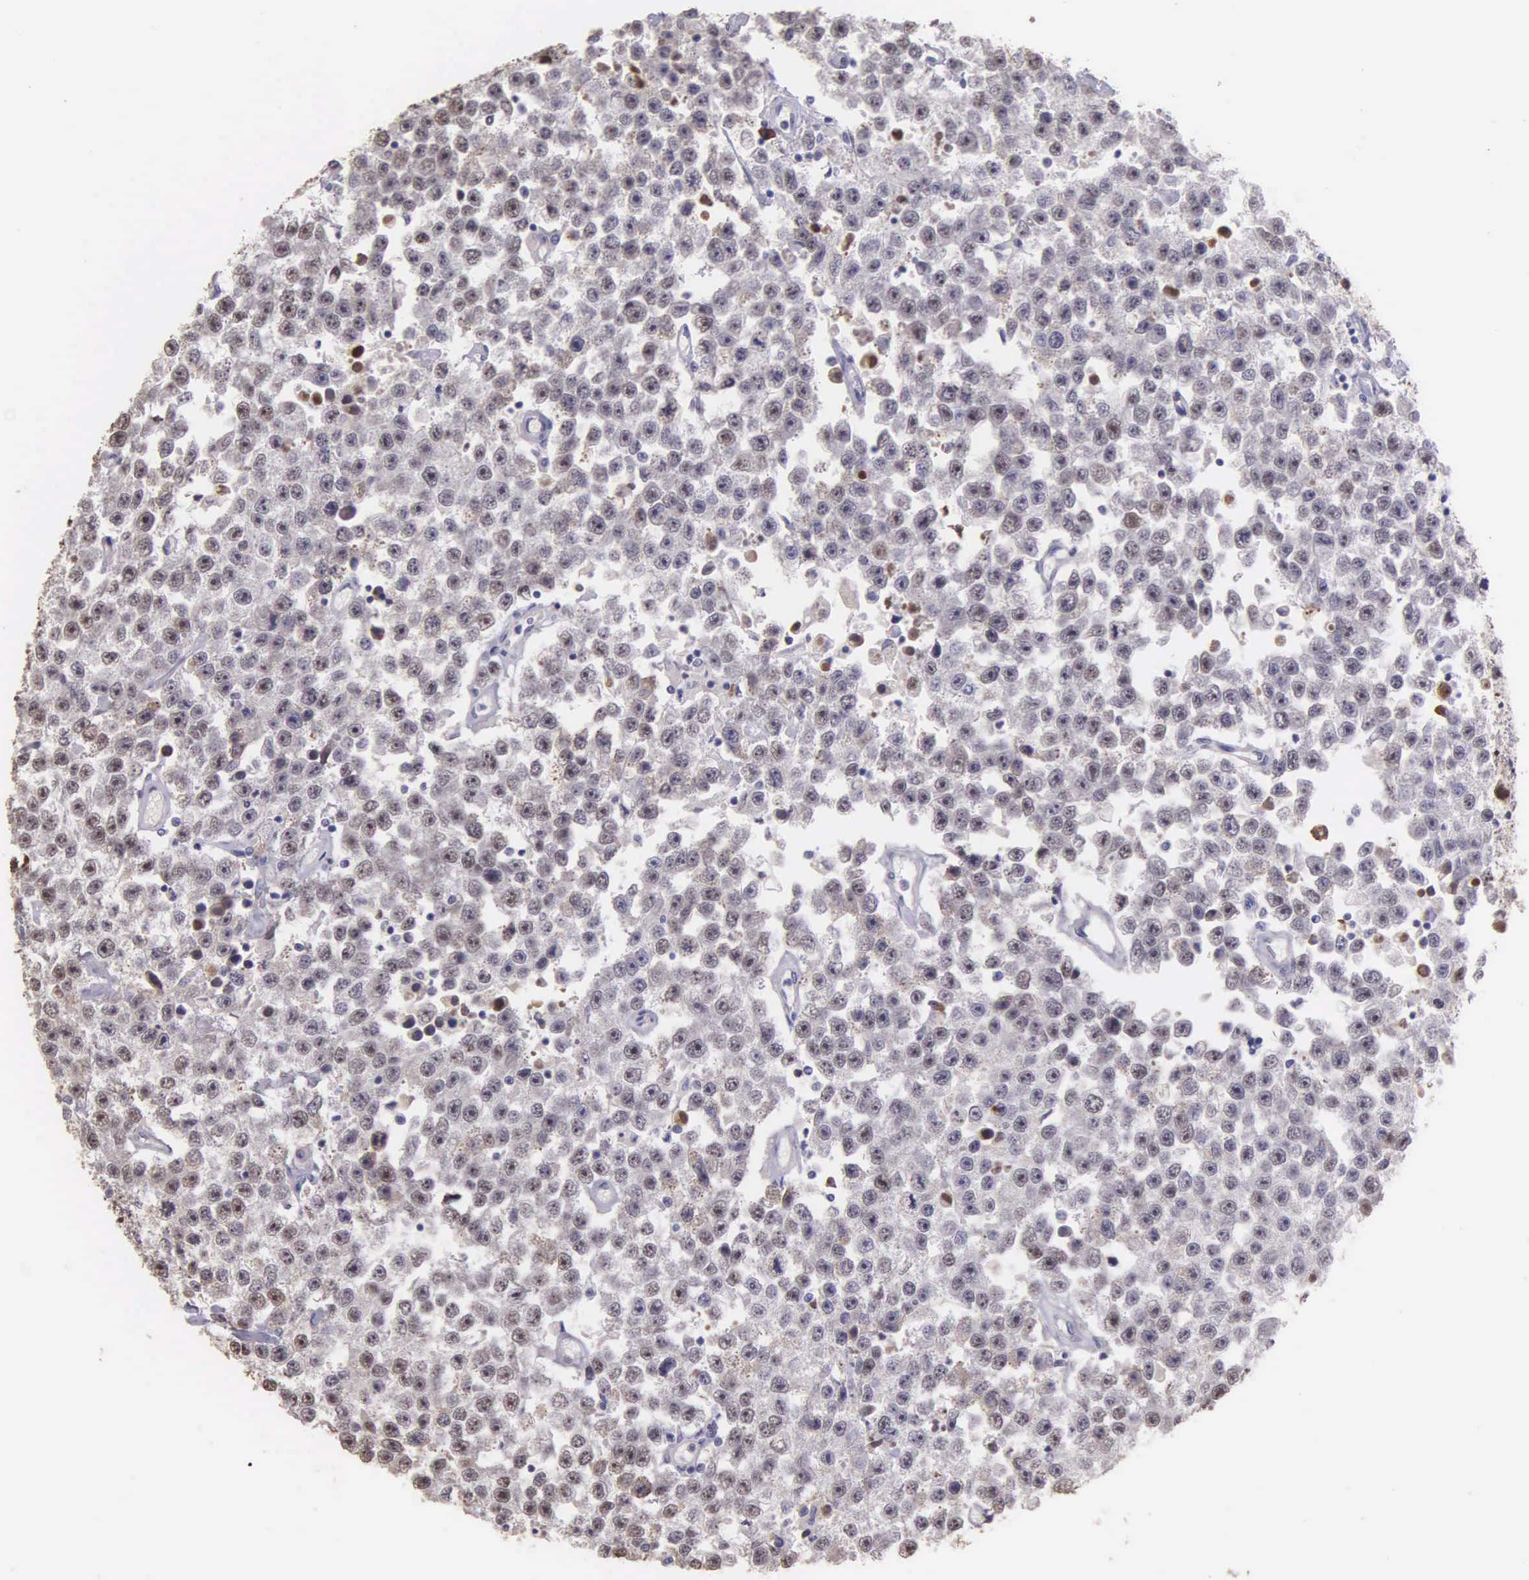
{"staining": {"intensity": "moderate", "quantity": ">75%", "location": "nuclear"}, "tissue": "testis cancer", "cell_type": "Tumor cells", "image_type": "cancer", "snomed": [{"axis": "morphology", "description": "Seminoma, NOS"}, {"axis": "topography", "description": "Testis"}], "caption": "Immunohistochemical staining of human testis seminoma demonstrates medium levels of moderate nuclear protein positivity in approximately >75% of tumor cells.", "gene": "MCM5", "patient": {"sex": "male", "age": 52}}